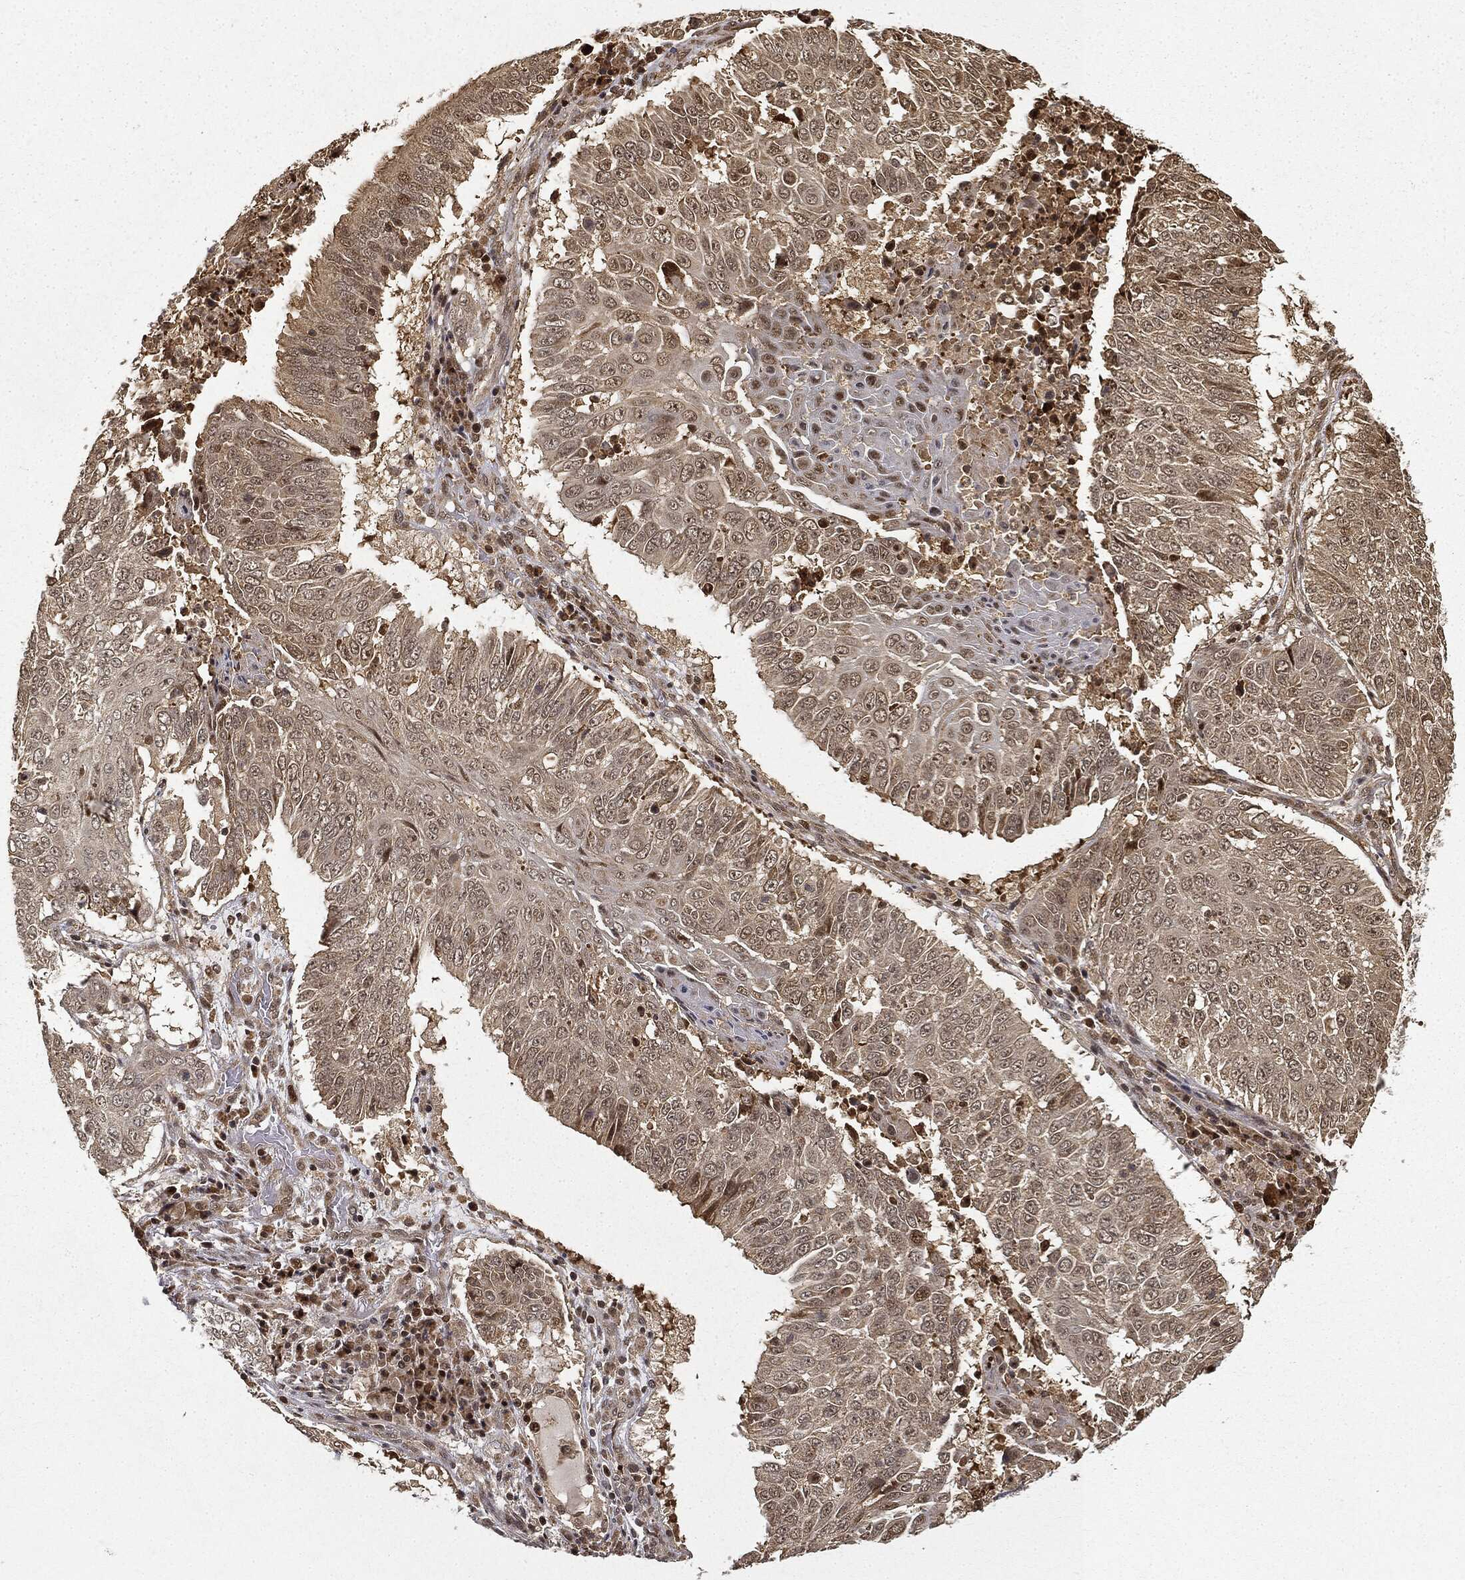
{"staining": {"intensity": "weak", "quantity": "25%-75%", "location": "cytoplasmic/membranous,nuclear"}, "tissue": "lung cancer", "cell_type": "Tumor cells", "image_type": "cancer", "snomed": [{"axis": "morphology", "description": "Squamous cell carcinoma, NOS"}, {"axis": "topography", "description": "Lung"}], "caption": "Lung squamous cell carcinoma was stained to show a protein in brown. There is low levels of weak cytoplasmic/membranous and nuclear staining in approximately 25%-75% of tumor cells.", "gene": "ZNHIT6", "patient": {"sex": "male", "age": 64}}